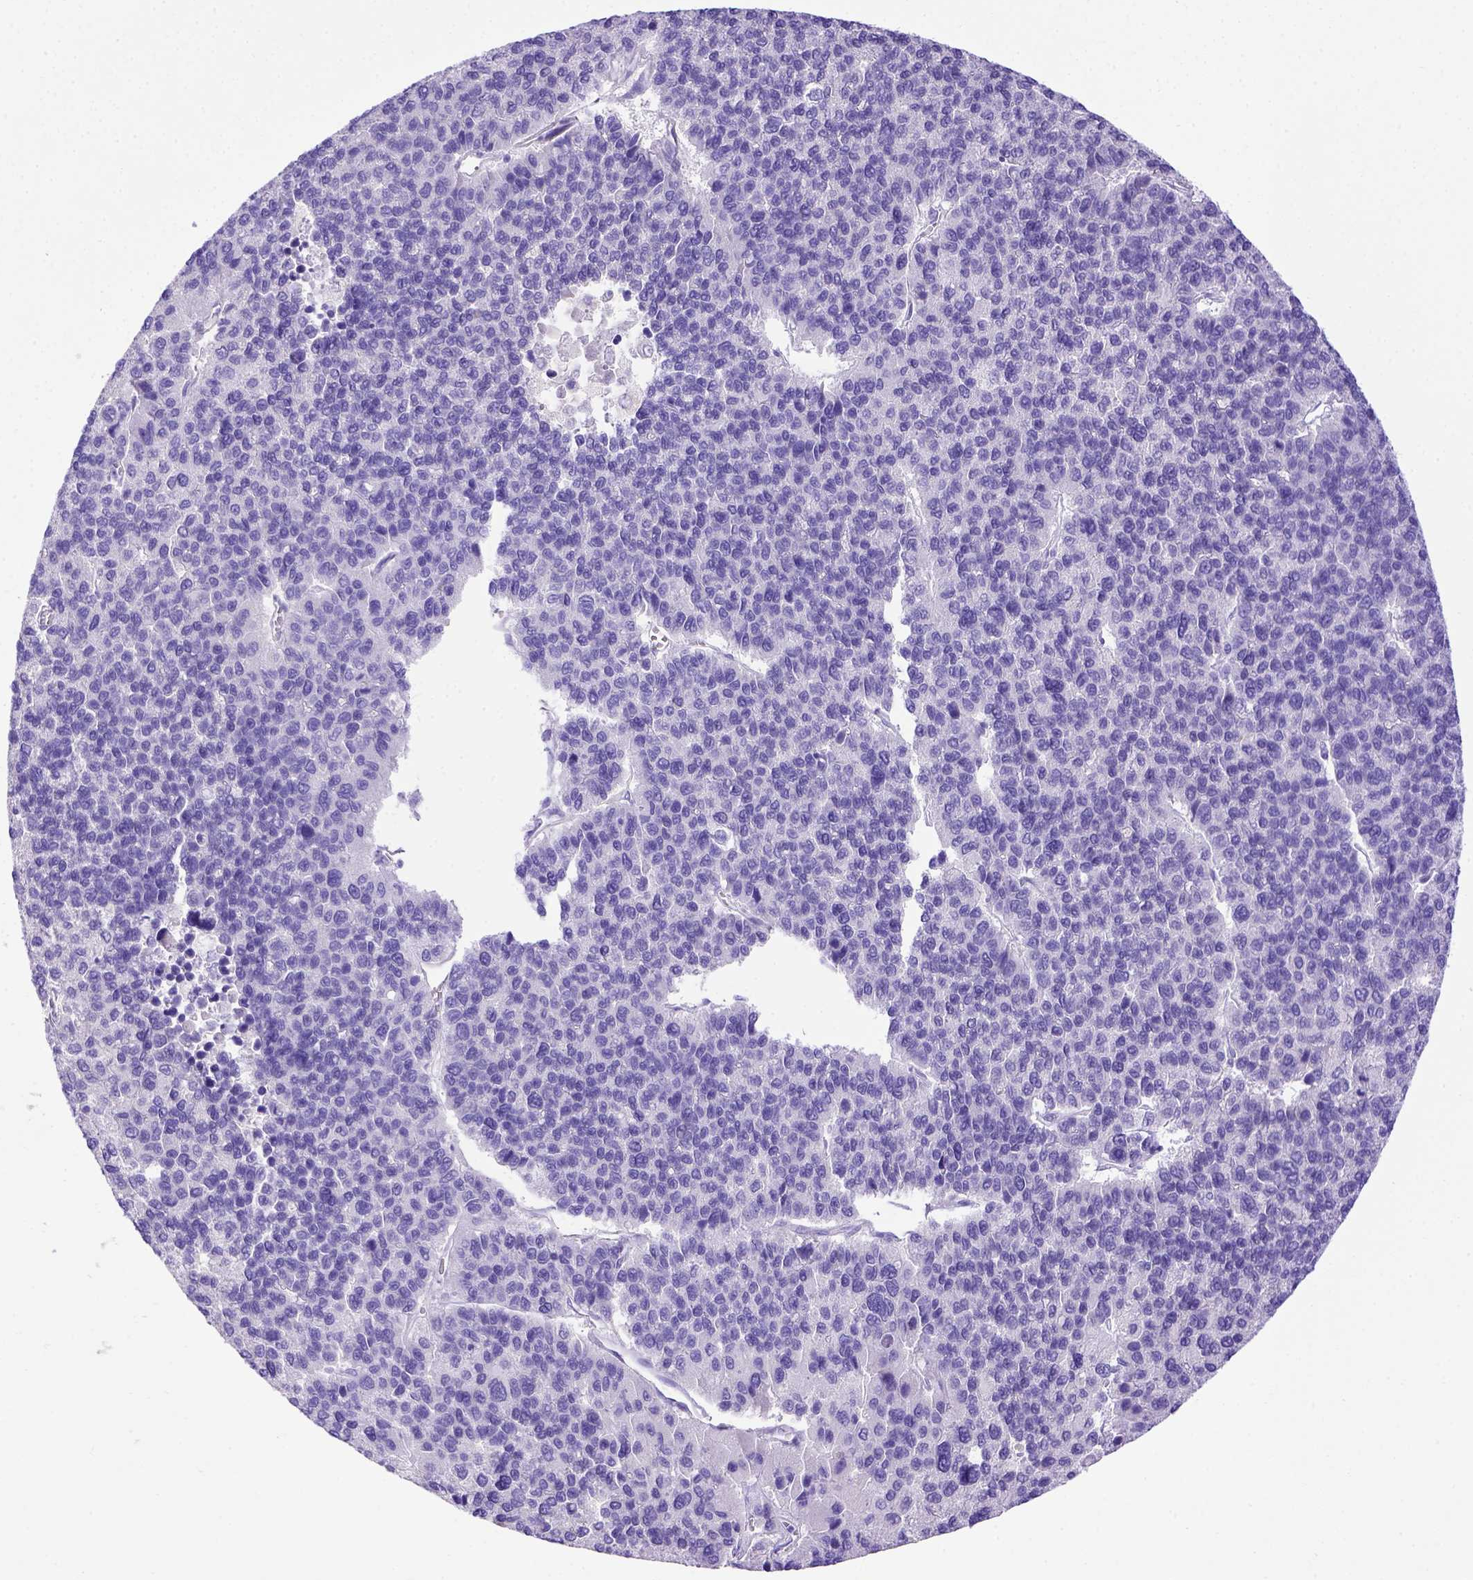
{"staining": {"intensity": "negative", "quantity": "none", "location": "none"}, "tissue": "liver cancer", "cell_type": "Tumor cells", "image_type": "cancer", "snomed": [{"axis": "morphology", "description": "Carcinoma, Hepatocellular, NOS"}, {"axis": "topography", "description": "Liver"}], "caption": "Immunohistochemistry (IHC) histopathology image of liver cancer stained for a protein (brown), which demonstrates no staining in tumor cells.", "gene": "LRRC18", "patient": {"sex": "female", "age": 41}}